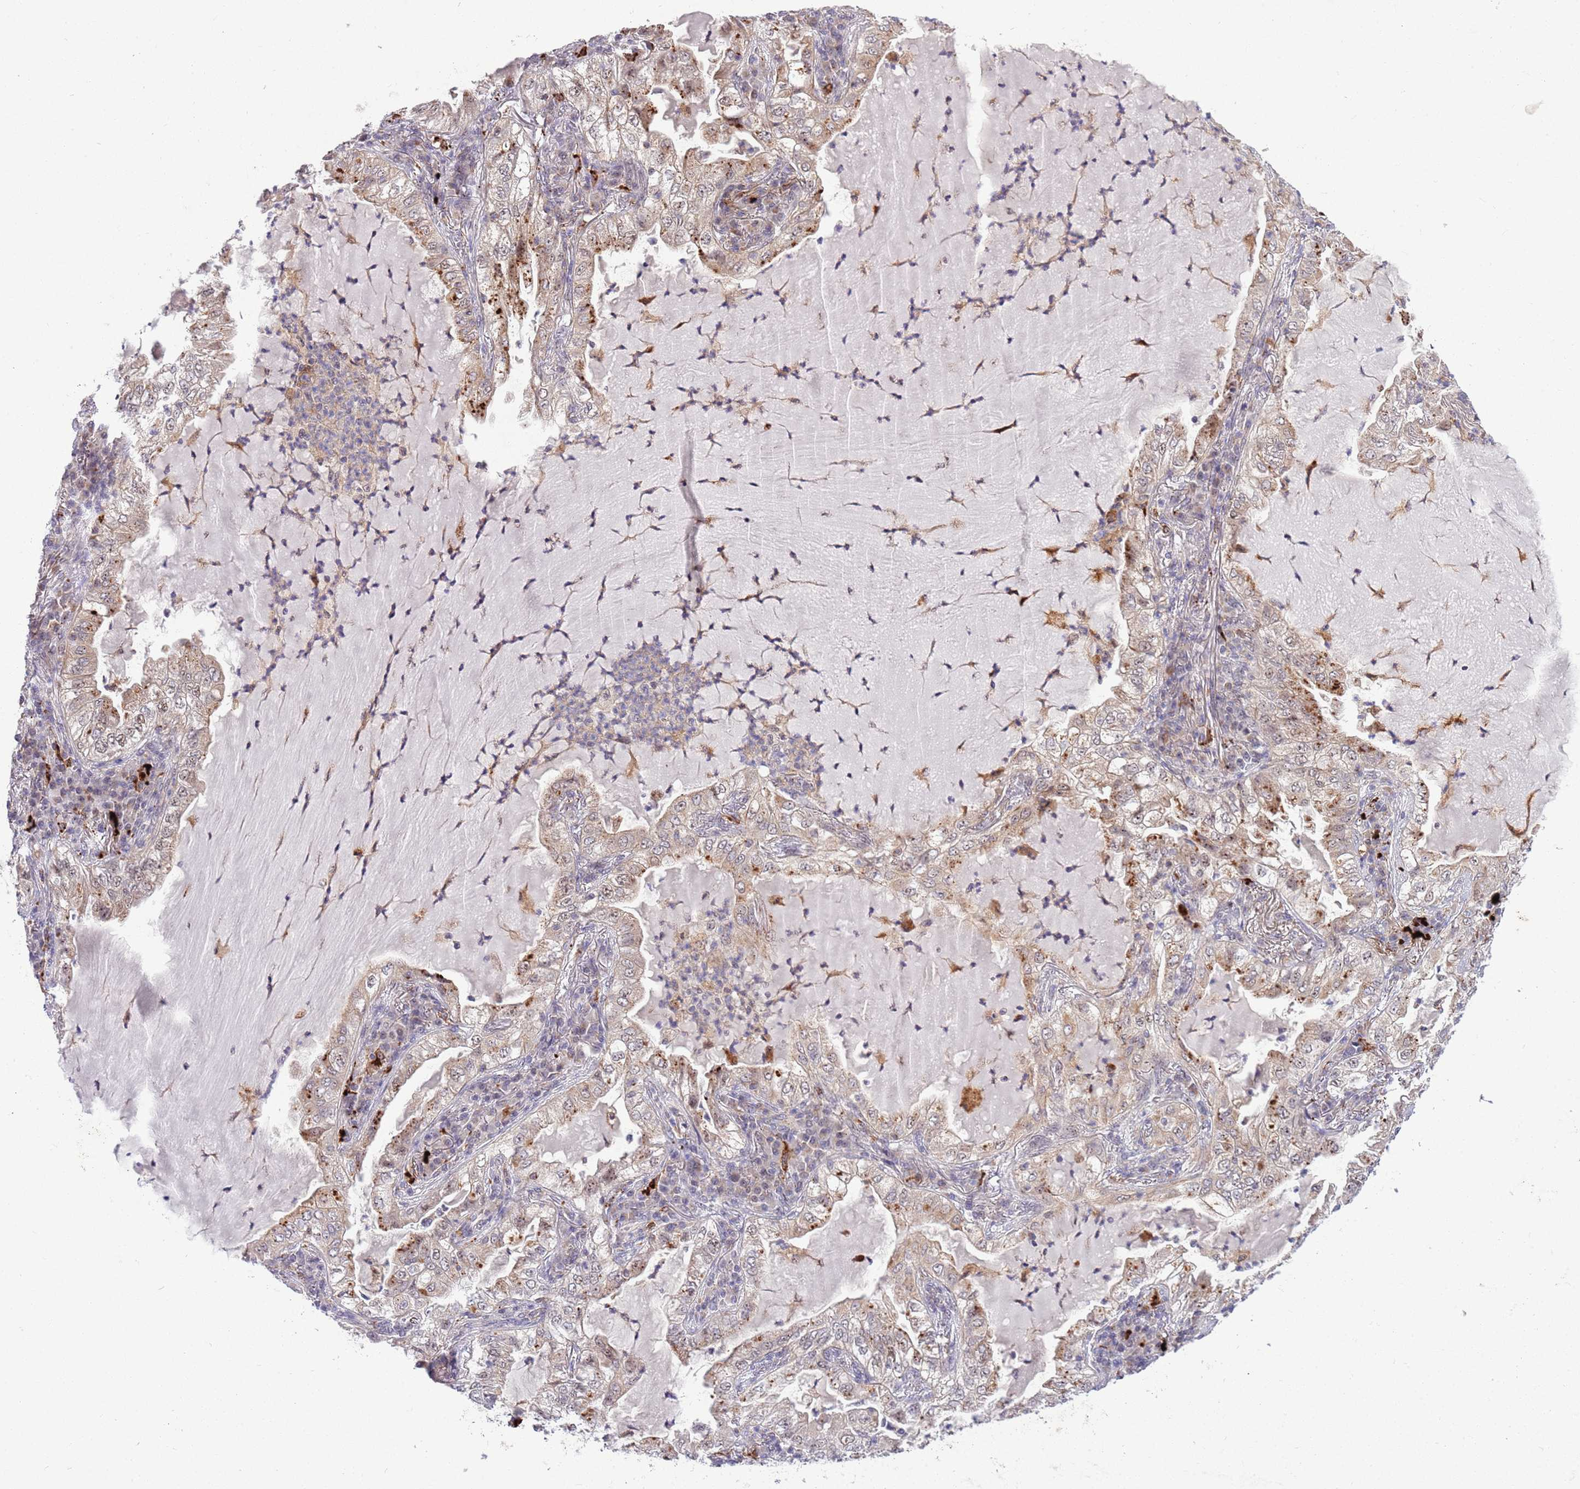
{"staining": {"intensity": "weak", "quantity": "<25%", "location": "cytoplasmic/membranous,nuclear"}, "tissue": "lung cancer", "cell_type": "Tumor cells", "image_type": "cancer", "snomed": [{"axis": "morphology", "description": "Adenocarcinoma, NOS"}, {"axis": "topography", "description": "Lung"}], "caption": "The immunohistochemistry (IHC) image has no significant positivity in tumor cells of lung cancer tissue. (Immunohistochemistry (ihc), brightfield microscopy, high magnification).", "gene": "TRIM27", "patient": {"sex": "female", "age": 73}}